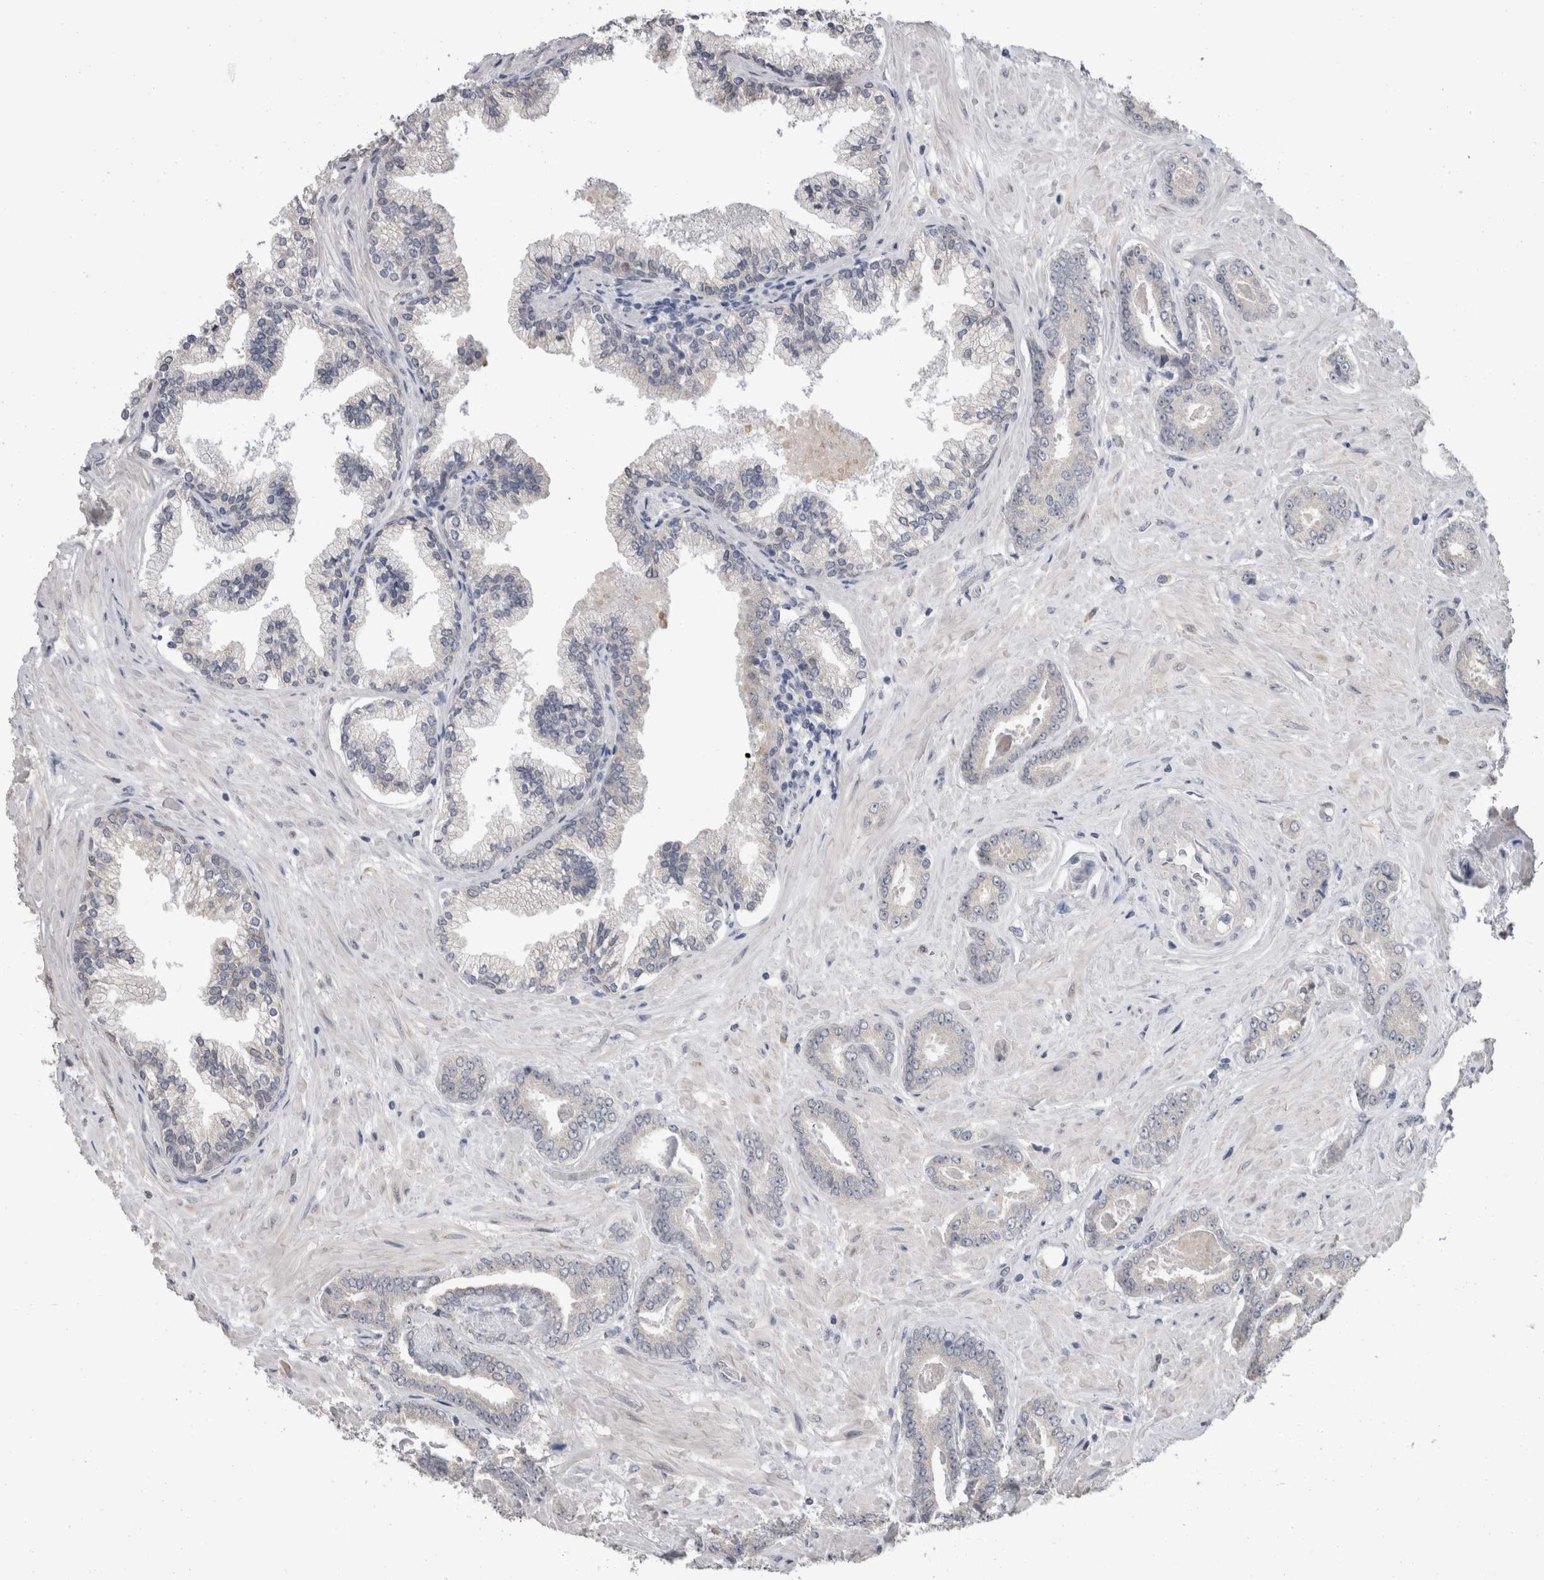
{"staining": {"intensity": "negative", "quantity": "none", "location": "none"}, "tissue": "prostate cancer", "cell_type": "Tumor cells", "image_type": "cancer", "snomed": [{"axis": "morphology", "description": "Adenocarcinoma, Low grade"}, {"axis": "topography", "description": "Prostate"}], "caption": "Immunohistochemistry (IHC) image of neoplastic tissue: human adenocarcinoma (low-grade) (prostate) stained with DAB demonstrates no significant protein expression in tumor cells.", "gene": "FHOD3", "patient": {"sex": "male", "age": 71}}